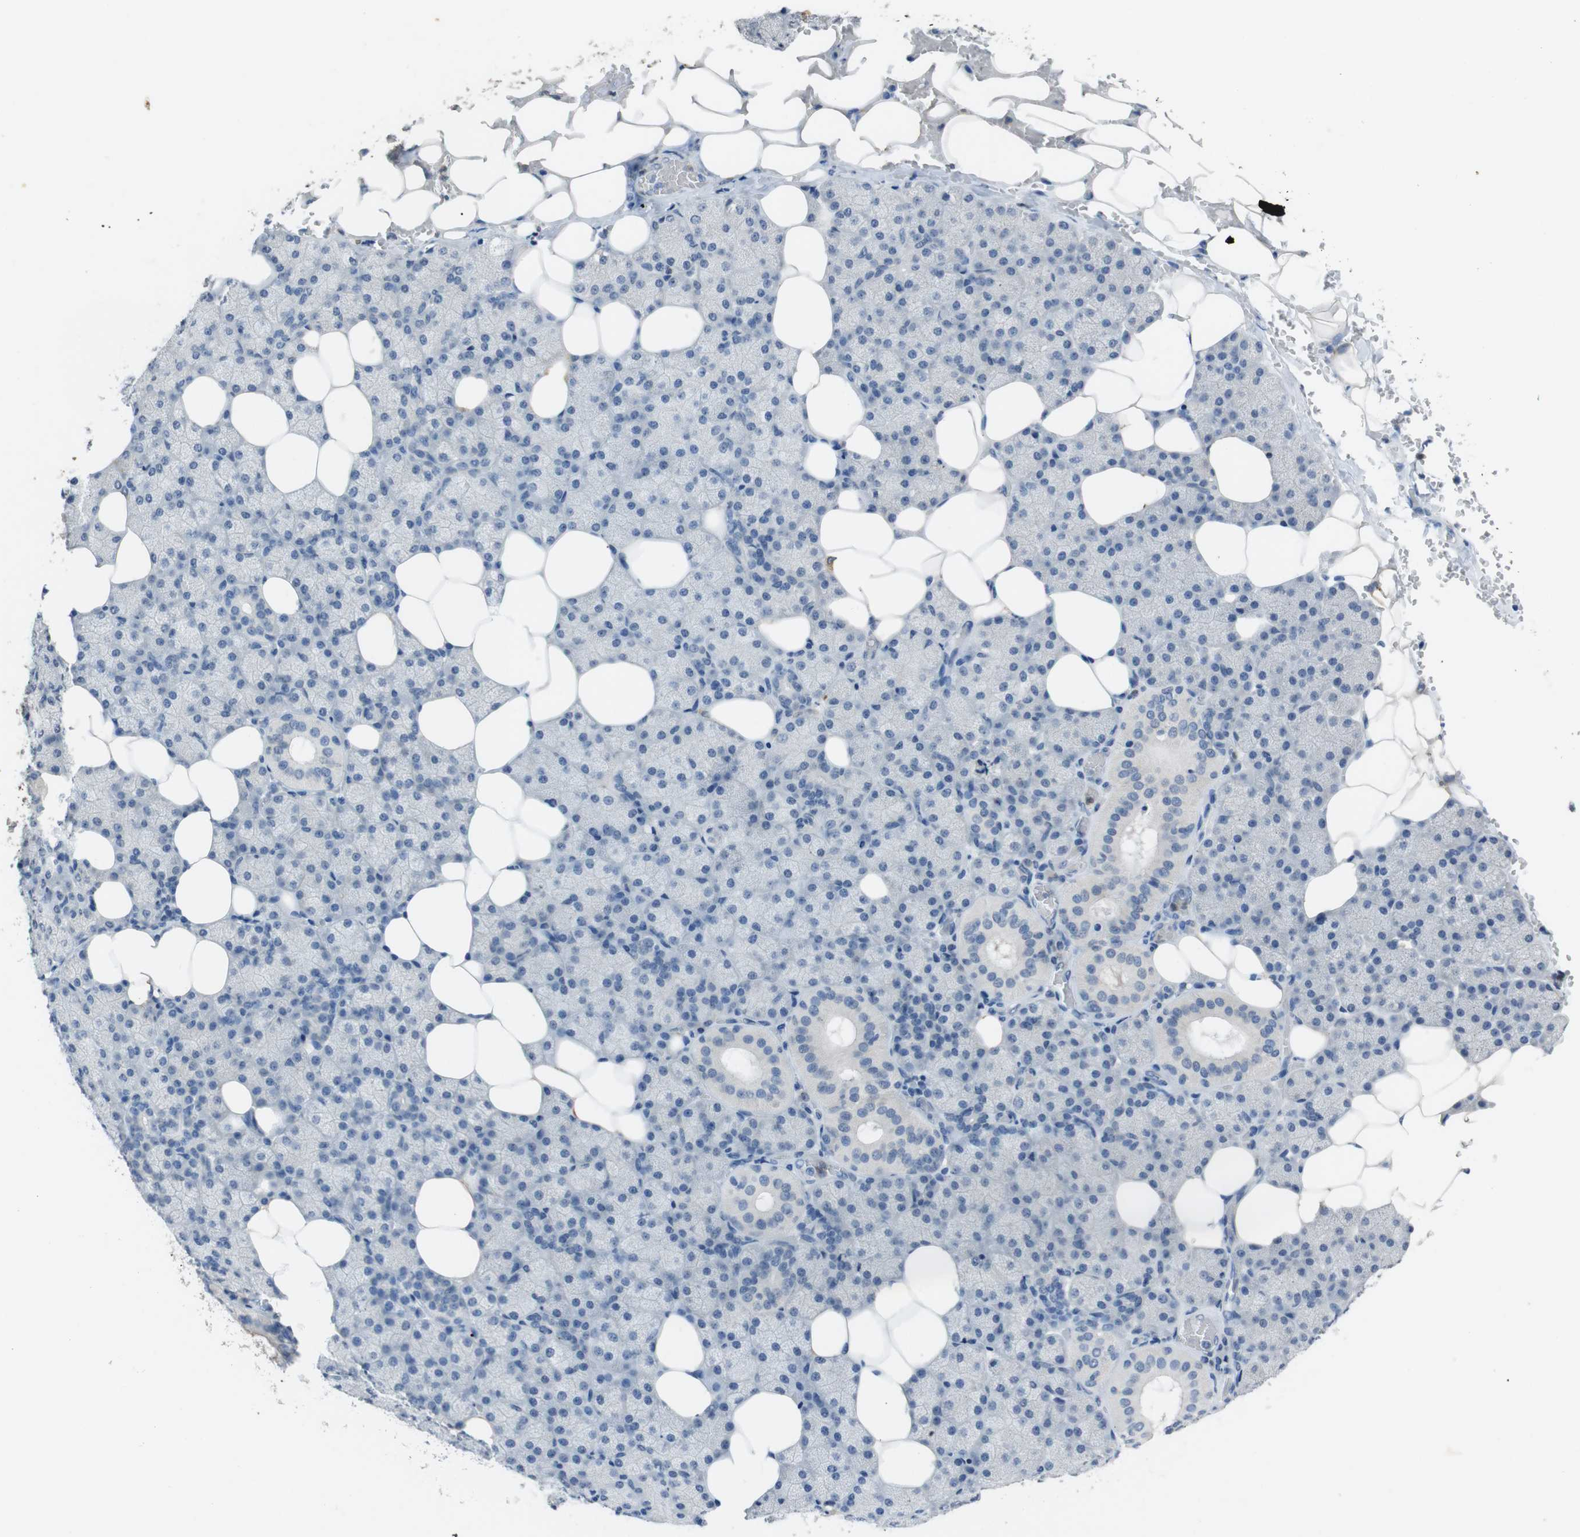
{"staining": {"intensity": "negative", "quantity": "none", "location": "none"}, "tissue": "salivary gland", "cell_type": "Glandular cells", "image_type": "normal", "snomed": [{"axis": "morphology", "description": "Normal tissue, NOS"}, {"axis": "topography", "description": "Lymph node"}, {"axis": "topography", "description": "Salivary gland"}], "caption": "Glandular cells are negative for protein expression in benign human salivary gland. Nuclei are stained in blue.", "gene": "STBD1", "patient": {"sex": "male", "age": 8}}